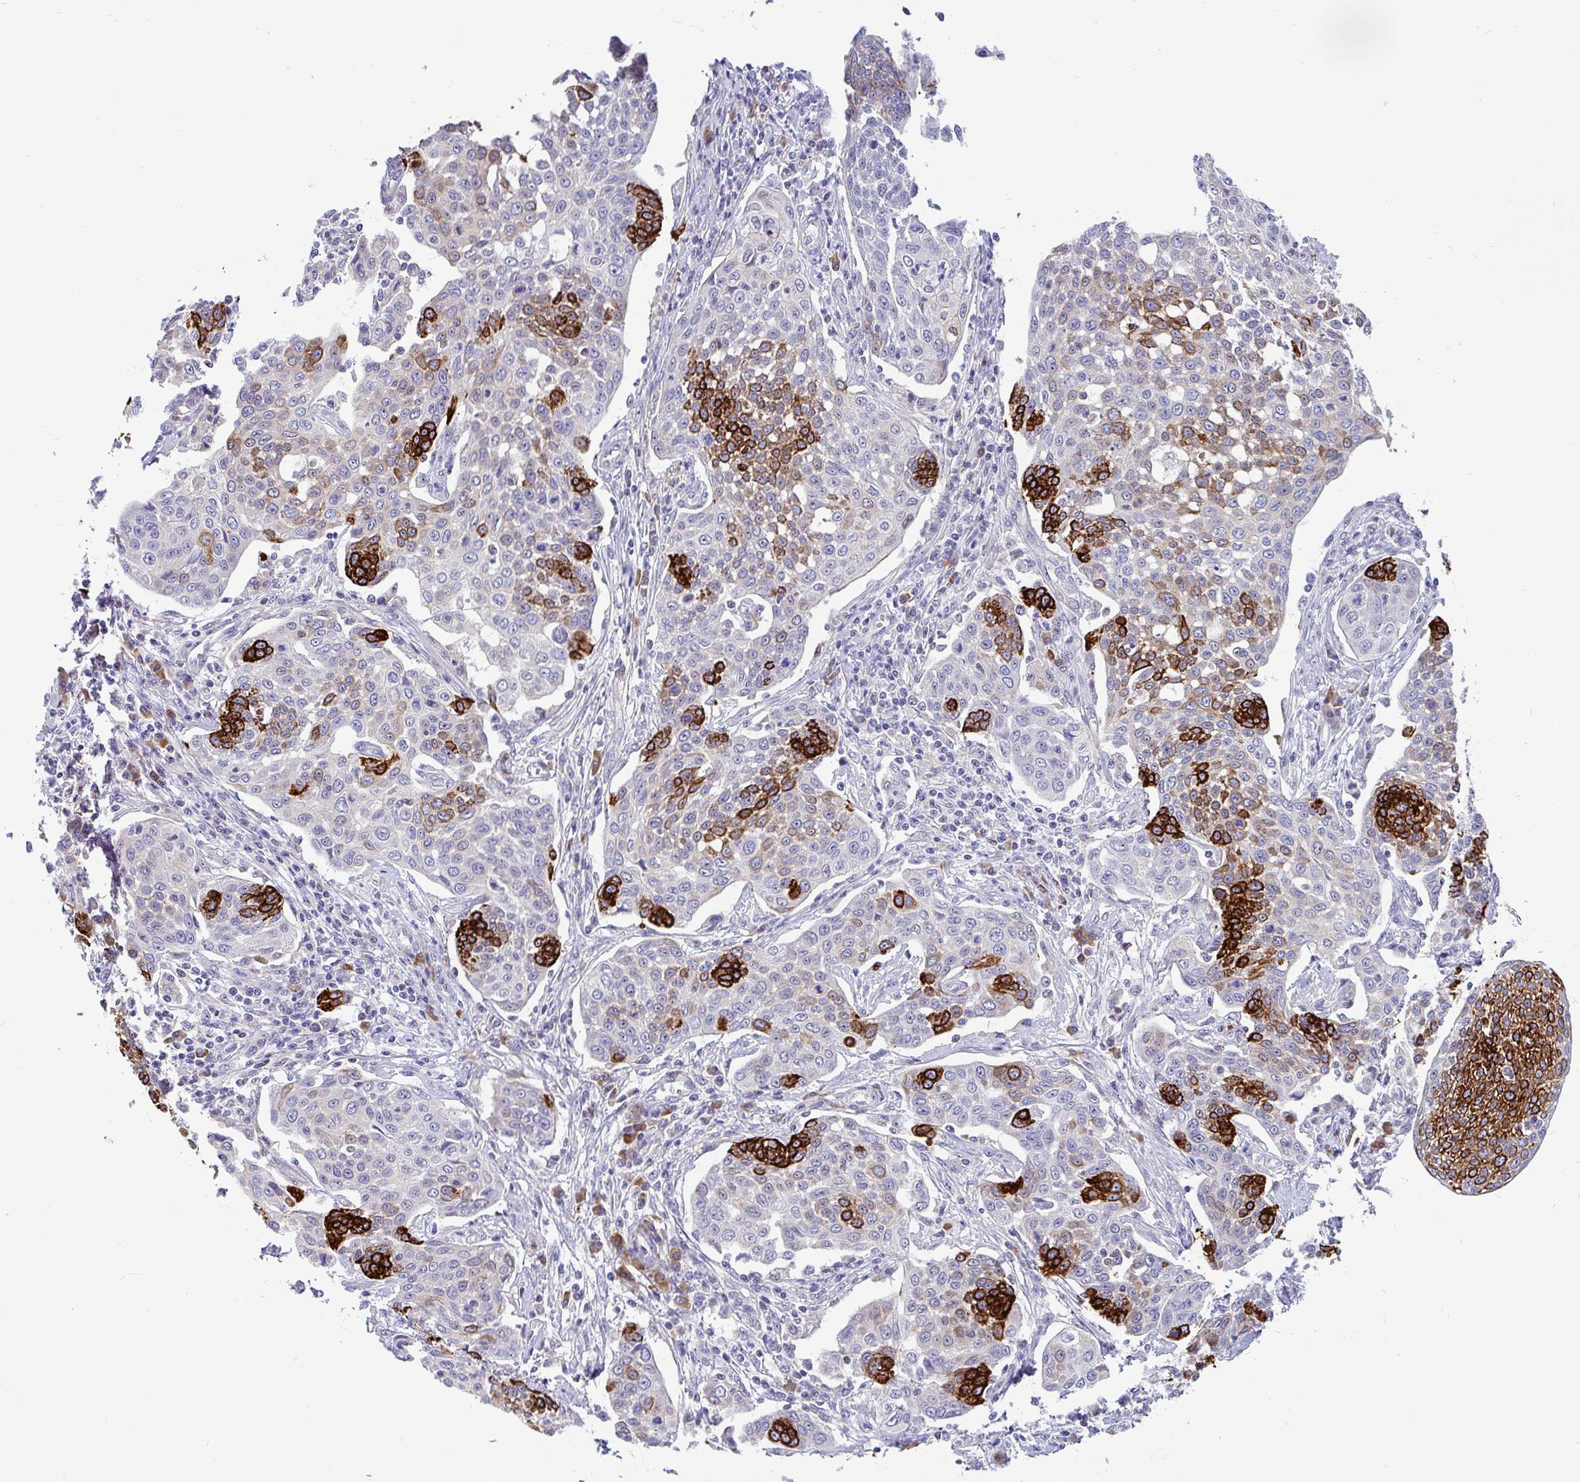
{"staining": {"intensity": "strong", "quantity": "25%-75%", "location": "cytoplasmic/membranous"}, "tissue": "cervical cancer", "cell_type": "Tumor cells", "image_type": "cancer", "snomed": [{"axis": "morphology", "description": "Squamous cell carcinoma, NOS"}, {"axis": "topography", "description": "Cervix"}], "caption": "Squamous cell carcinoma (cervical) stained with a brown dye demonstrates strong cytoplasmic/membranous positive staining in approximately 25%-75% of tumor cells.", "gene": "LRRC26", "patient": {"sex": "female", "age": 34}}